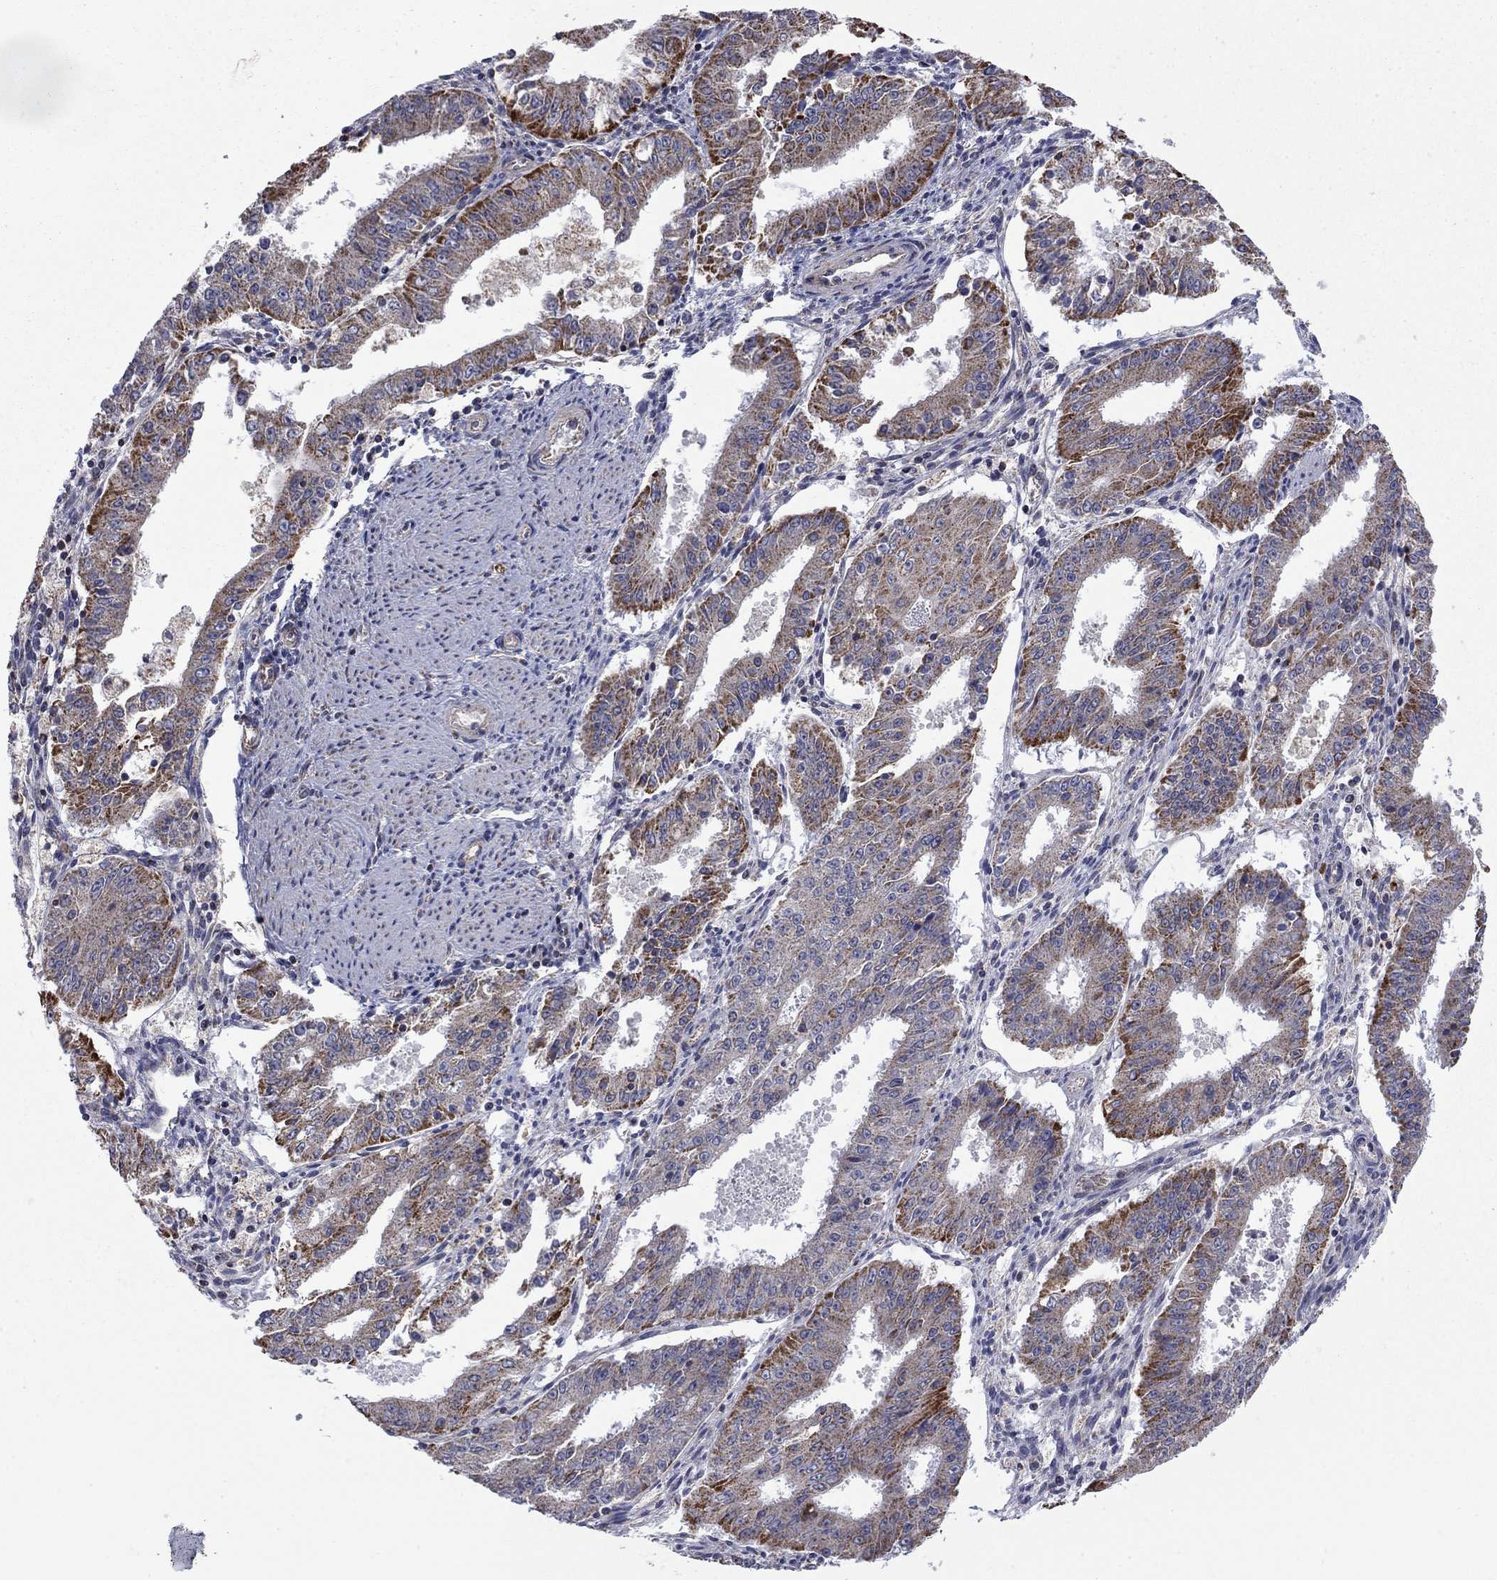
{"staining": {"intensity": "strong", "quantity": "<25%", "location": "cytoplasmic/membranous"}, "tissue": "ovarian cancer", "cell_type": "Tumor cells", "image_type": "cancer", "snomed": [{"axis": "morphology", "description": "Carcinoma, endometroid"}, {"axis": "topography", "description": "Ovary"}], "caption": "Tumor cells exhibit medium levels of strong cytoplasmic/membranous expression in about <25% of cells in human ovarian endometroid carcinoma. (DAB IHC with brightfield microscopy, high magnification).", "gene": "DOP1B", "patient": {"sex": "female", "age": 42}}